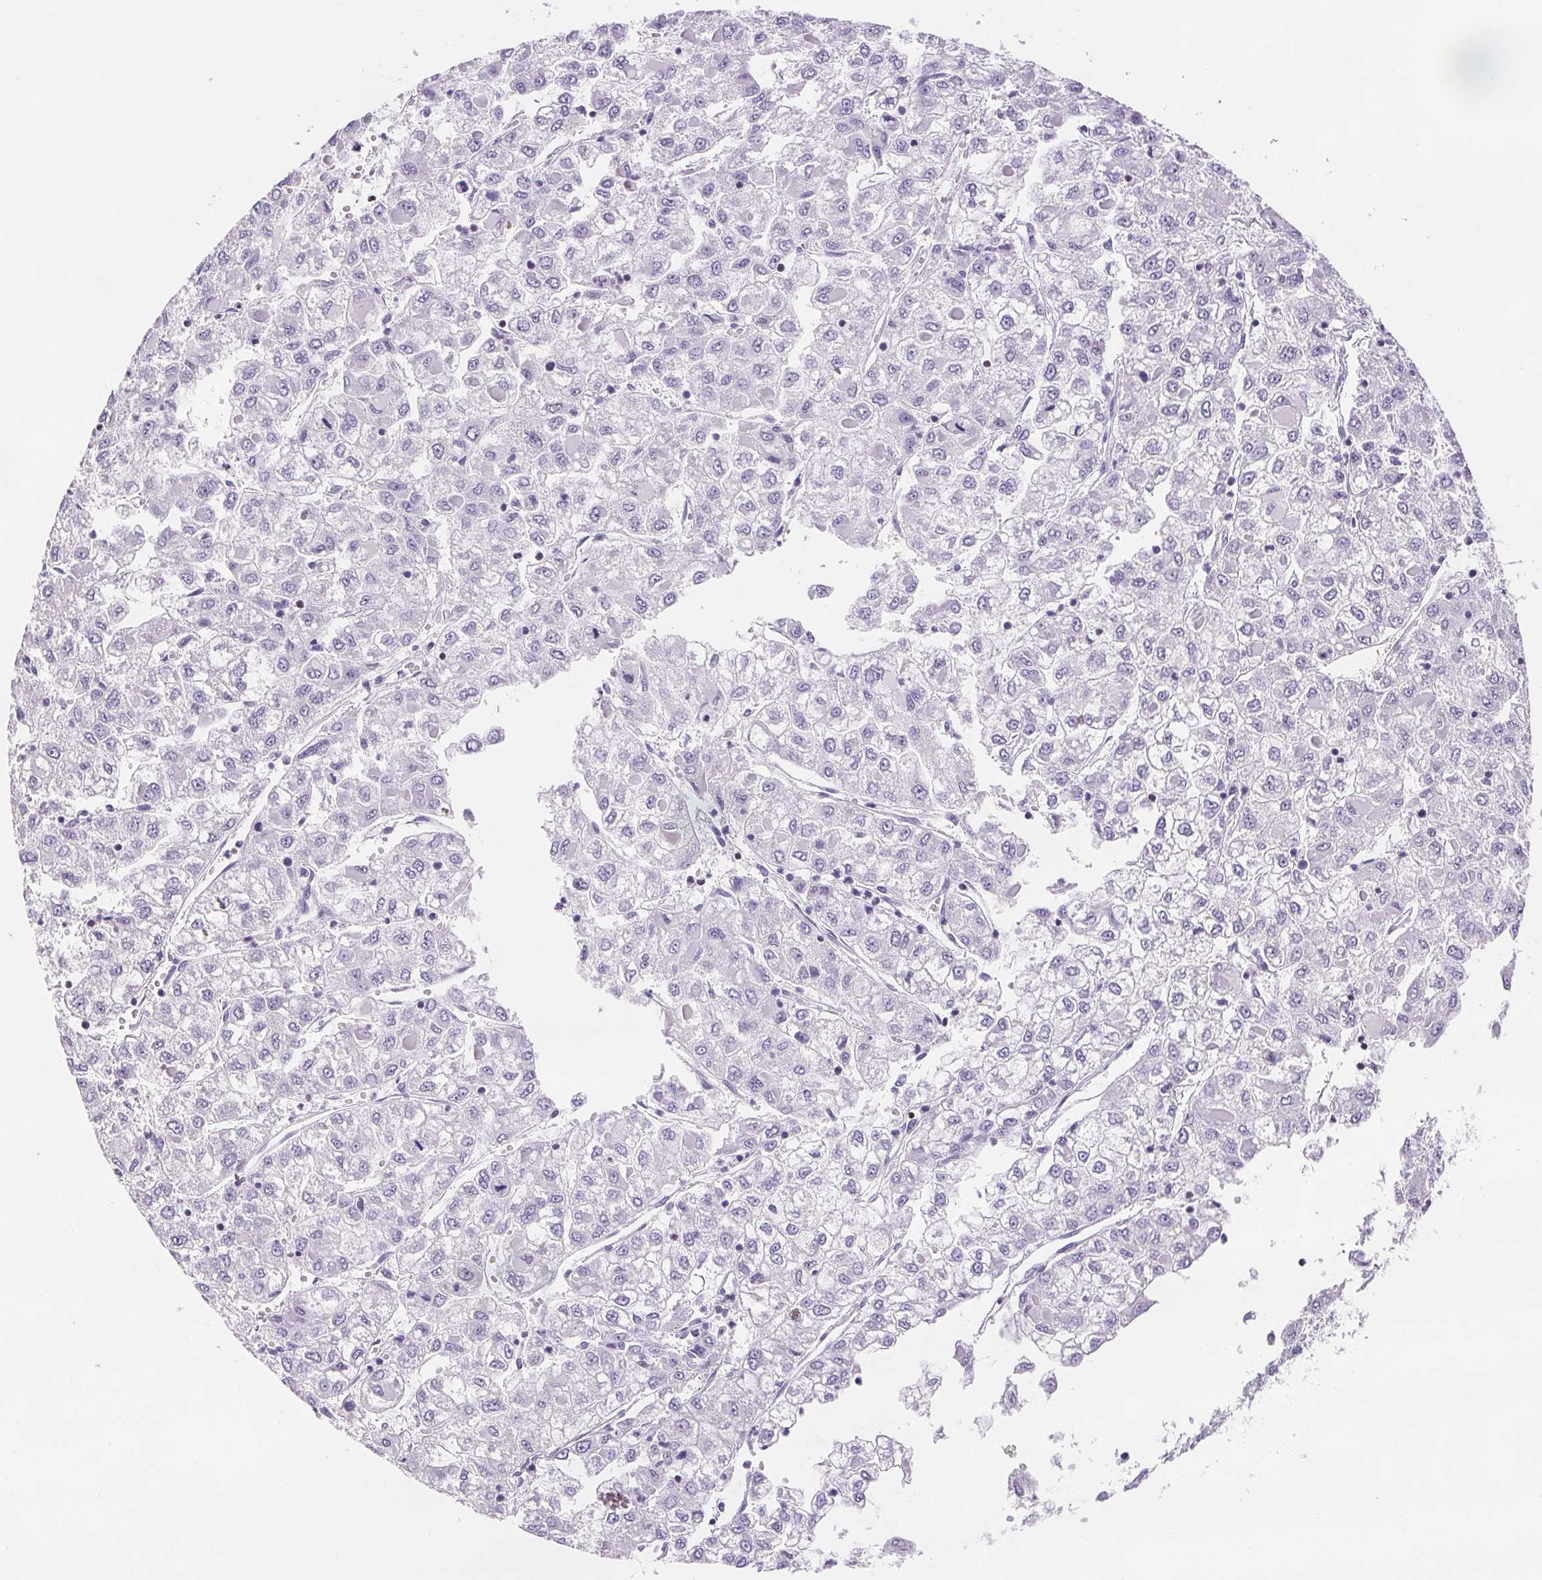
{"staining": {"intensity": "negative", "quantity": "none", "location": "none"}, "tissue": "liver cancer", "cell_type": "Tumor cells", "image_type": "cancer", "snomed": [{"axis": "morphology", "description": "Carcinoma, Hepatocellular, NOS"}, {"axis": "topography", "description": "Liver"}], "caption": "Human liver cancer stained for a protein using immunohistochemistry exhibits no expression in tumor cells.", "gene": "BEND2", "patient": {"sex": "male", "age": 40}}